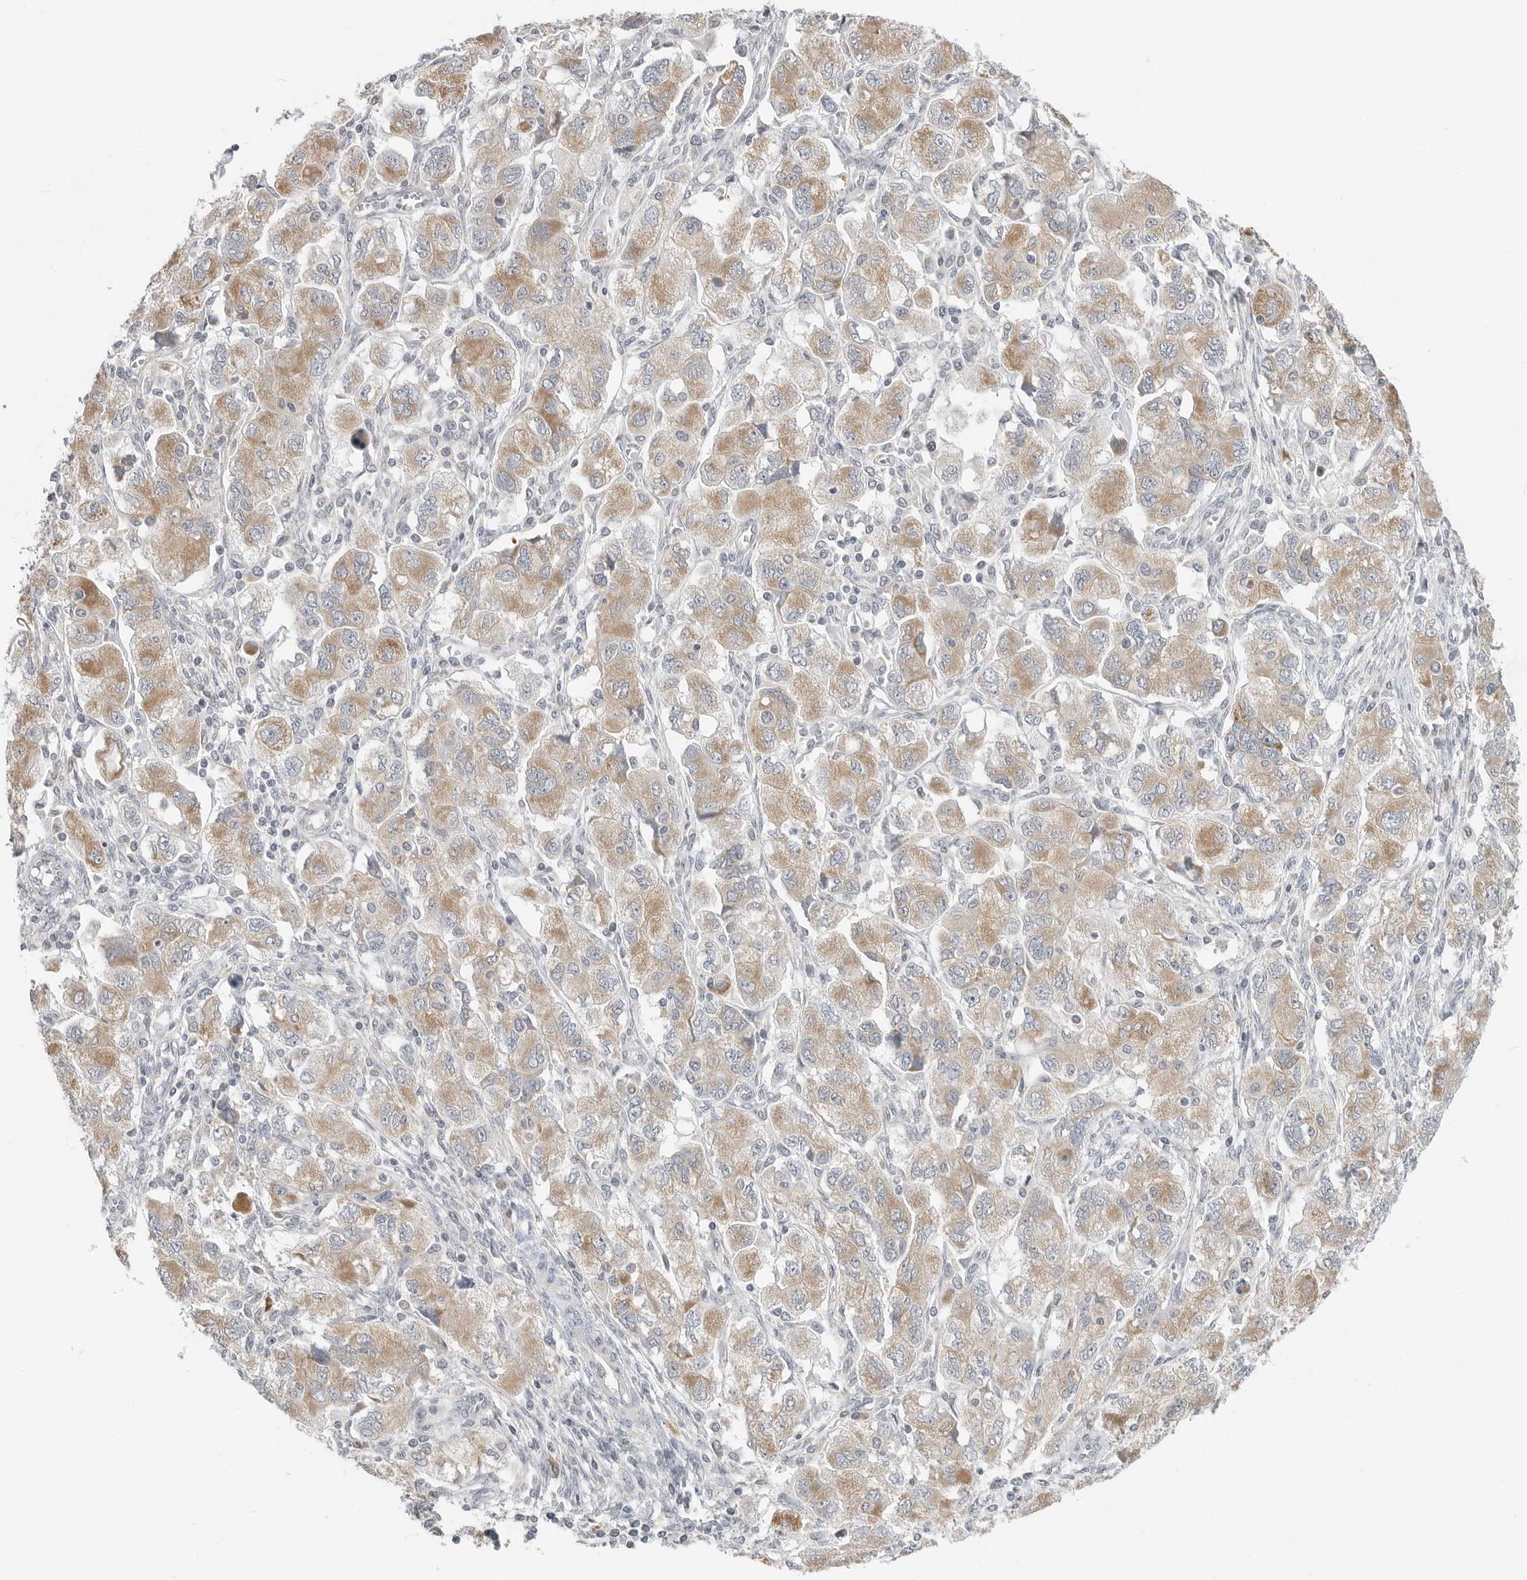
{"staining": {"intensity": "moderate", "quantity": ">75%", "location": "cytoplasmic/membranous"}, "tissue": "ovarian cancer", "cell_type": "Tumor cells", "image_type": "cancer", "snomed": [{"axis": "morphology", "description": "Carcinoma, NOS"}, {"axis": "morphology", "description": "Cystadenocarcinoma, serous, NOS"}, {"axis": "topography", "description": "Ovary"}], "caption": "Ovarian carcinoma stained for a protein exhibits moderate cytoplasmic/membranous positivity in tumor cells. Using DAB (brown) and hematoxylin (blue) stains, captured at high magnification using brightfield microscopy.", "gene": "IL12RB2", "patient": {"sex": "female", "age": 69}}